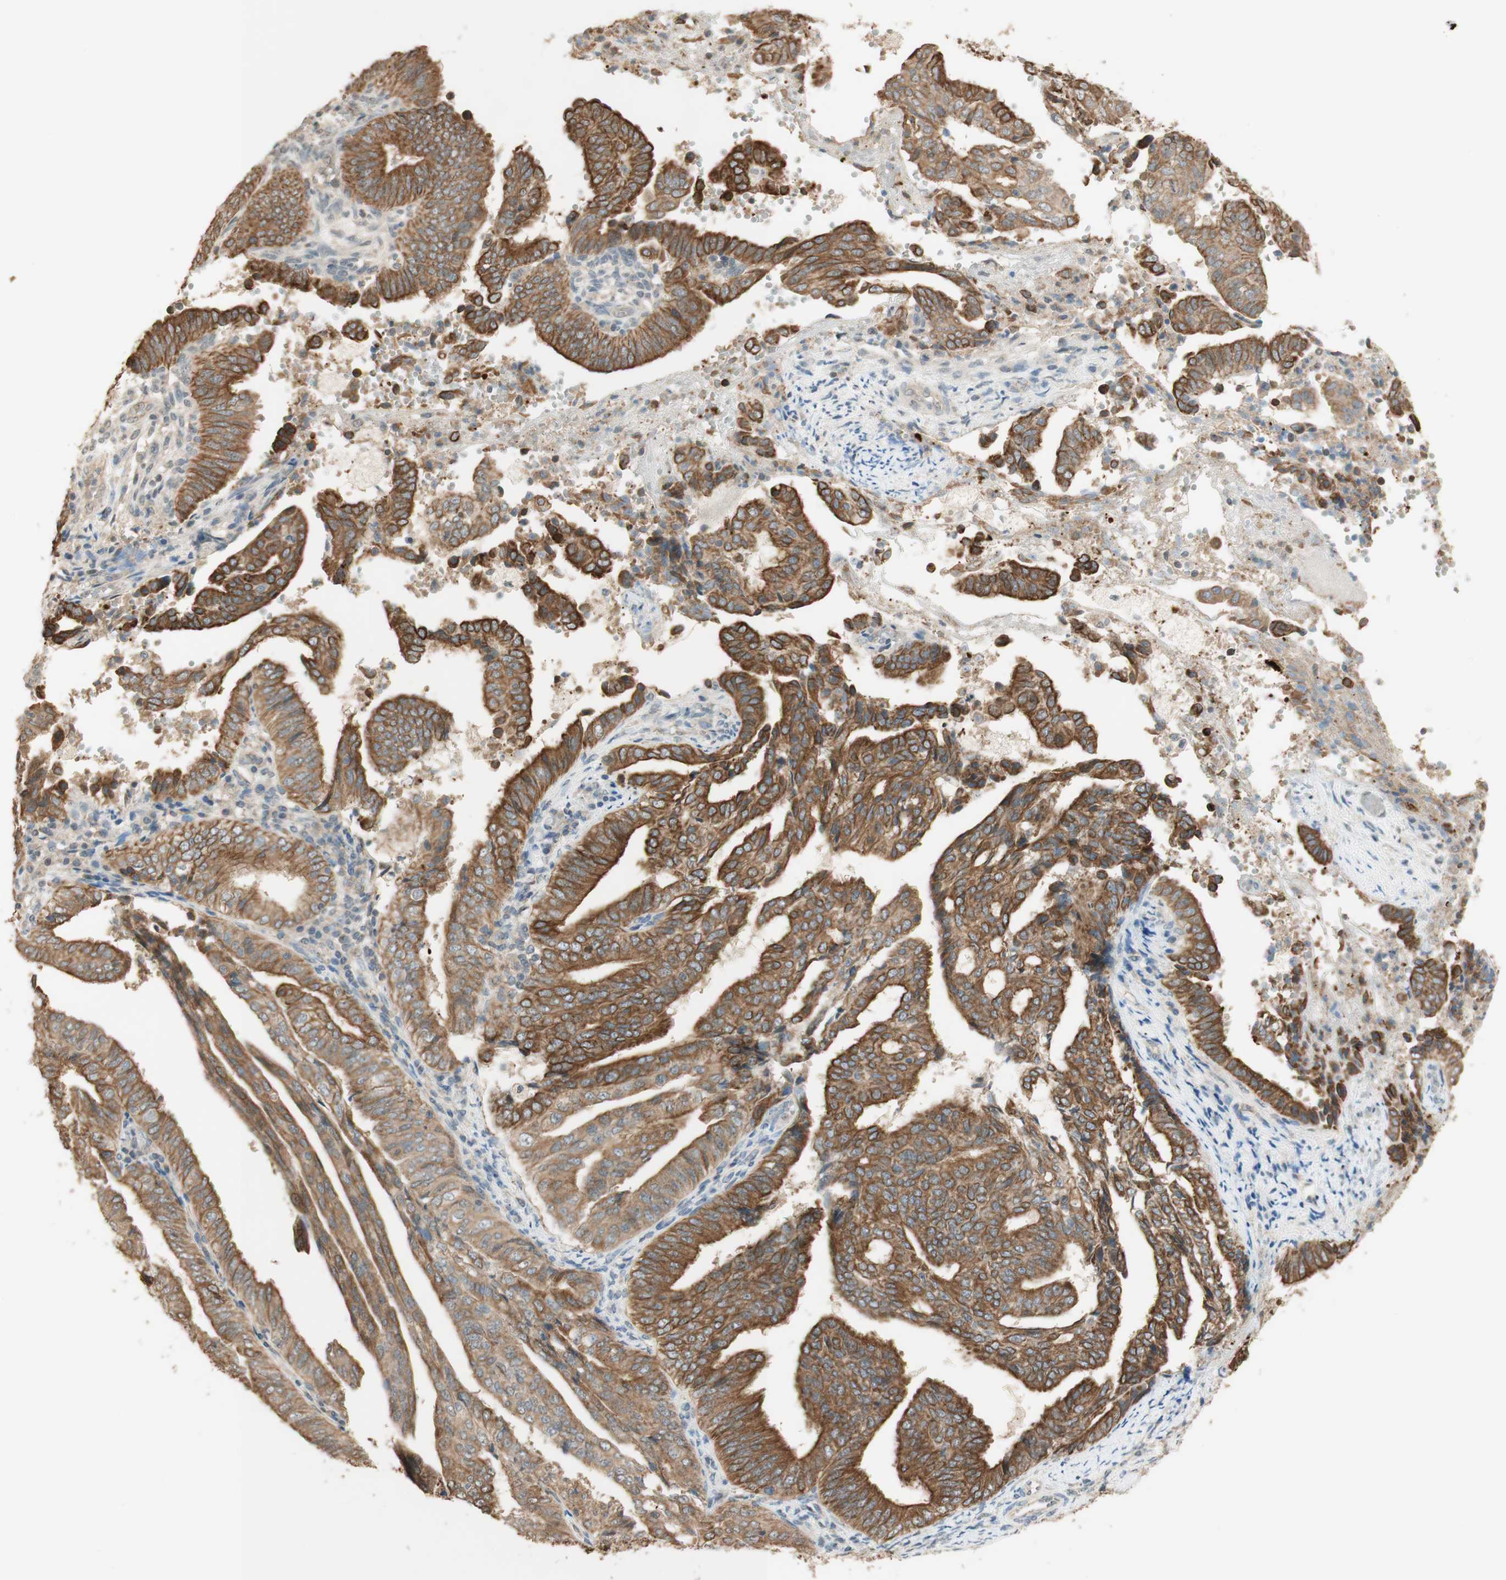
{"staining": {"intensity": "moderate", "quantity": ">75%", "location": "cytoplasmic/membranous"}, "tissue": "endometrial cancer", "cell_type": "Tumor cells", "image_type": "cancer", "snomed": [{"axis": "morphology", "description": "Adenocarcinoma, NOS"}, {"axis": "topography", "description": "Endometrium"}], "caption": "IHC histopathology image of neoplastic tissue: endometrial cancer (adenocarcinoma) stained using immunohistochemistry shows medium levels of moderate protein expression localized specifically in the cytoplasmic/membranous of tumor cells, appearing as a cytoplasmic/membranous brown color.", "gene": "SPINT2", "patient": {"sex": "female", "age": 58}}